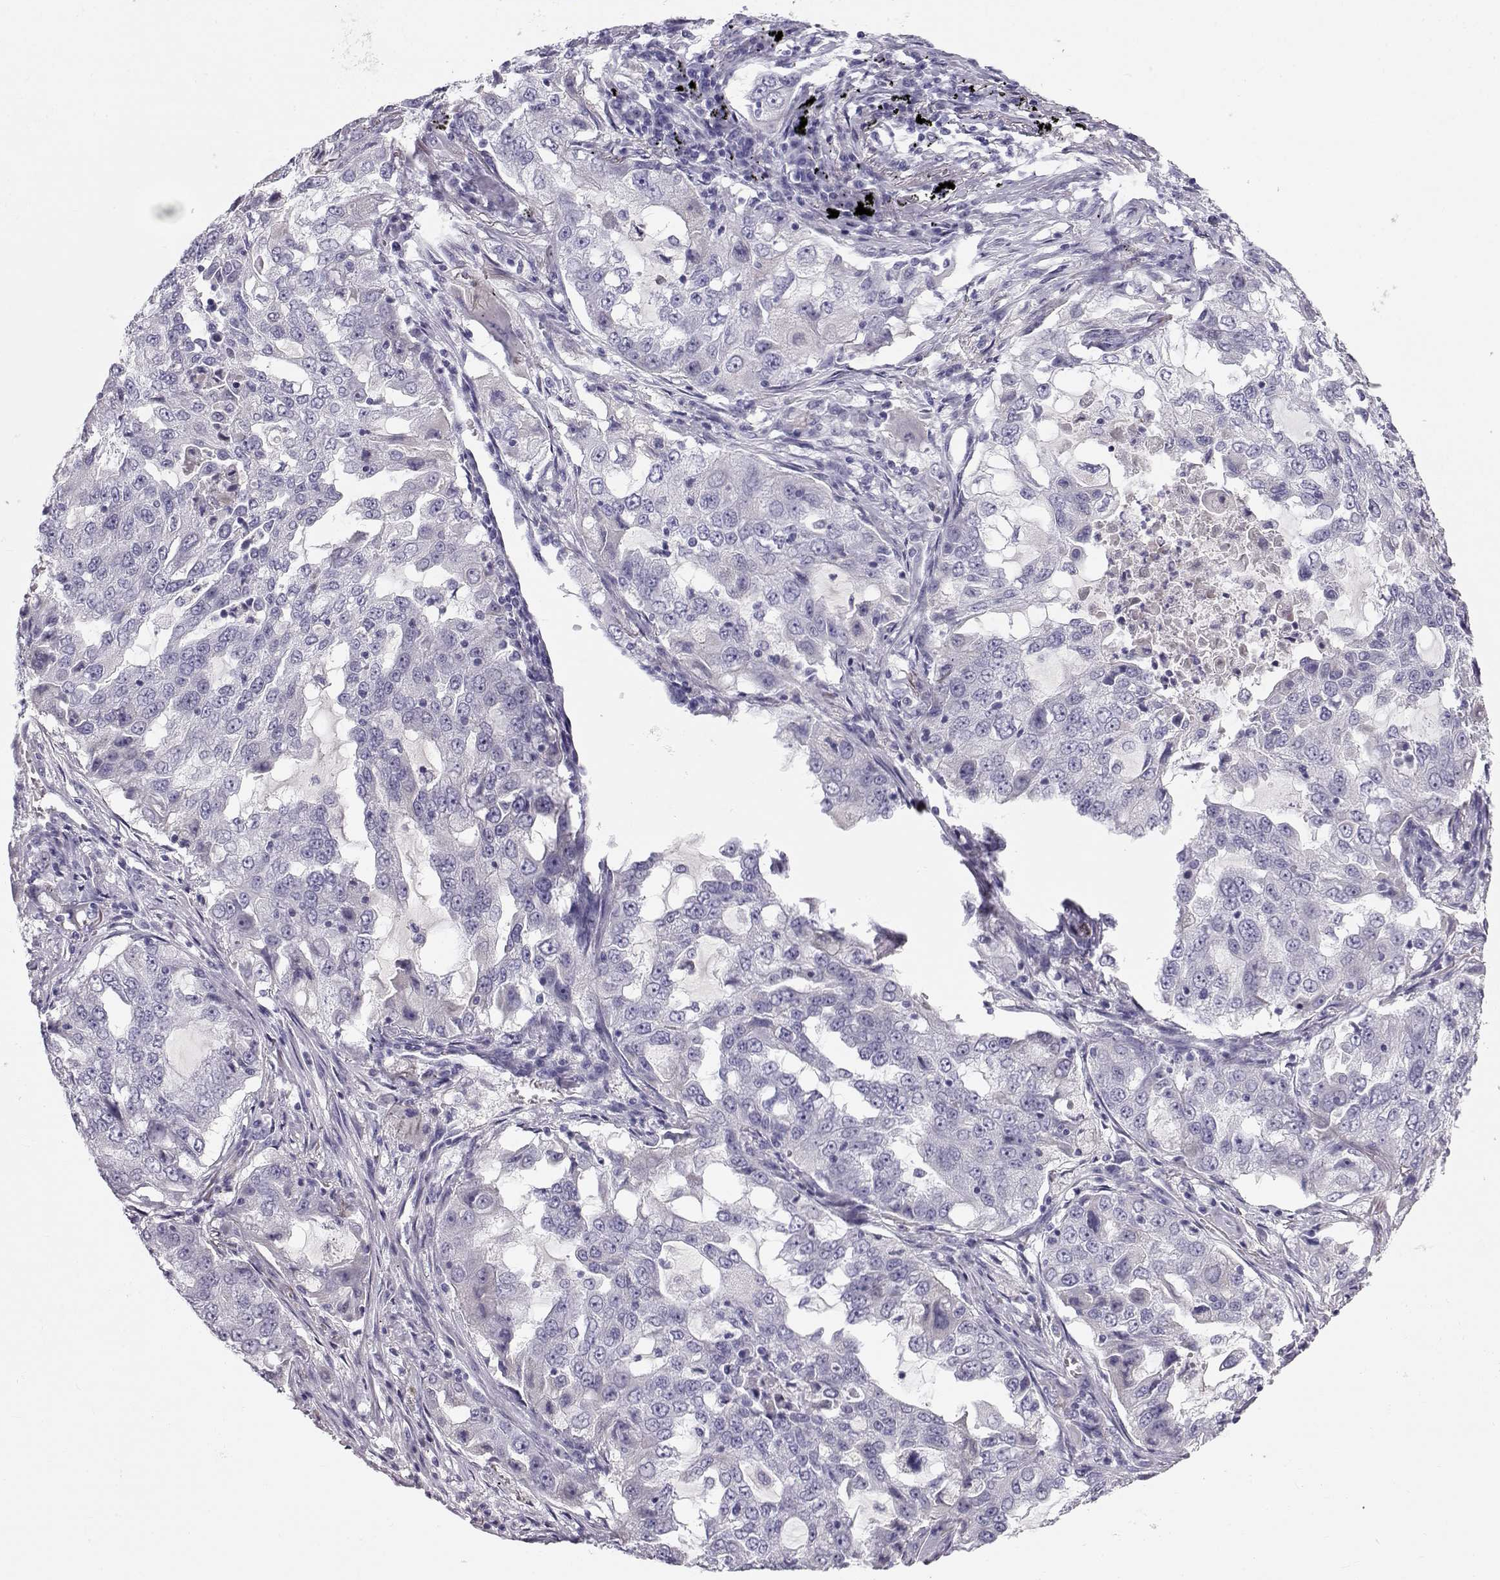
{"staining": {"intensity": "negative", "quantity": "none", "location": "none"}, "tissue": "lung cancer", "cell_type": "Tumor cells", "image_type": "cancer", "snomed": [{"axis": "morphology", "description": "Adenocarcinoma, NOS"}, {"axis": "topography", "description": "Lung"}], "caption": "This is an immunohistochemistry micrograph of adenocarcinoma (lung). There is no expression in tumor cells.", "gene": "GPR26", "patient": {"sex": "female", "age": 61}}